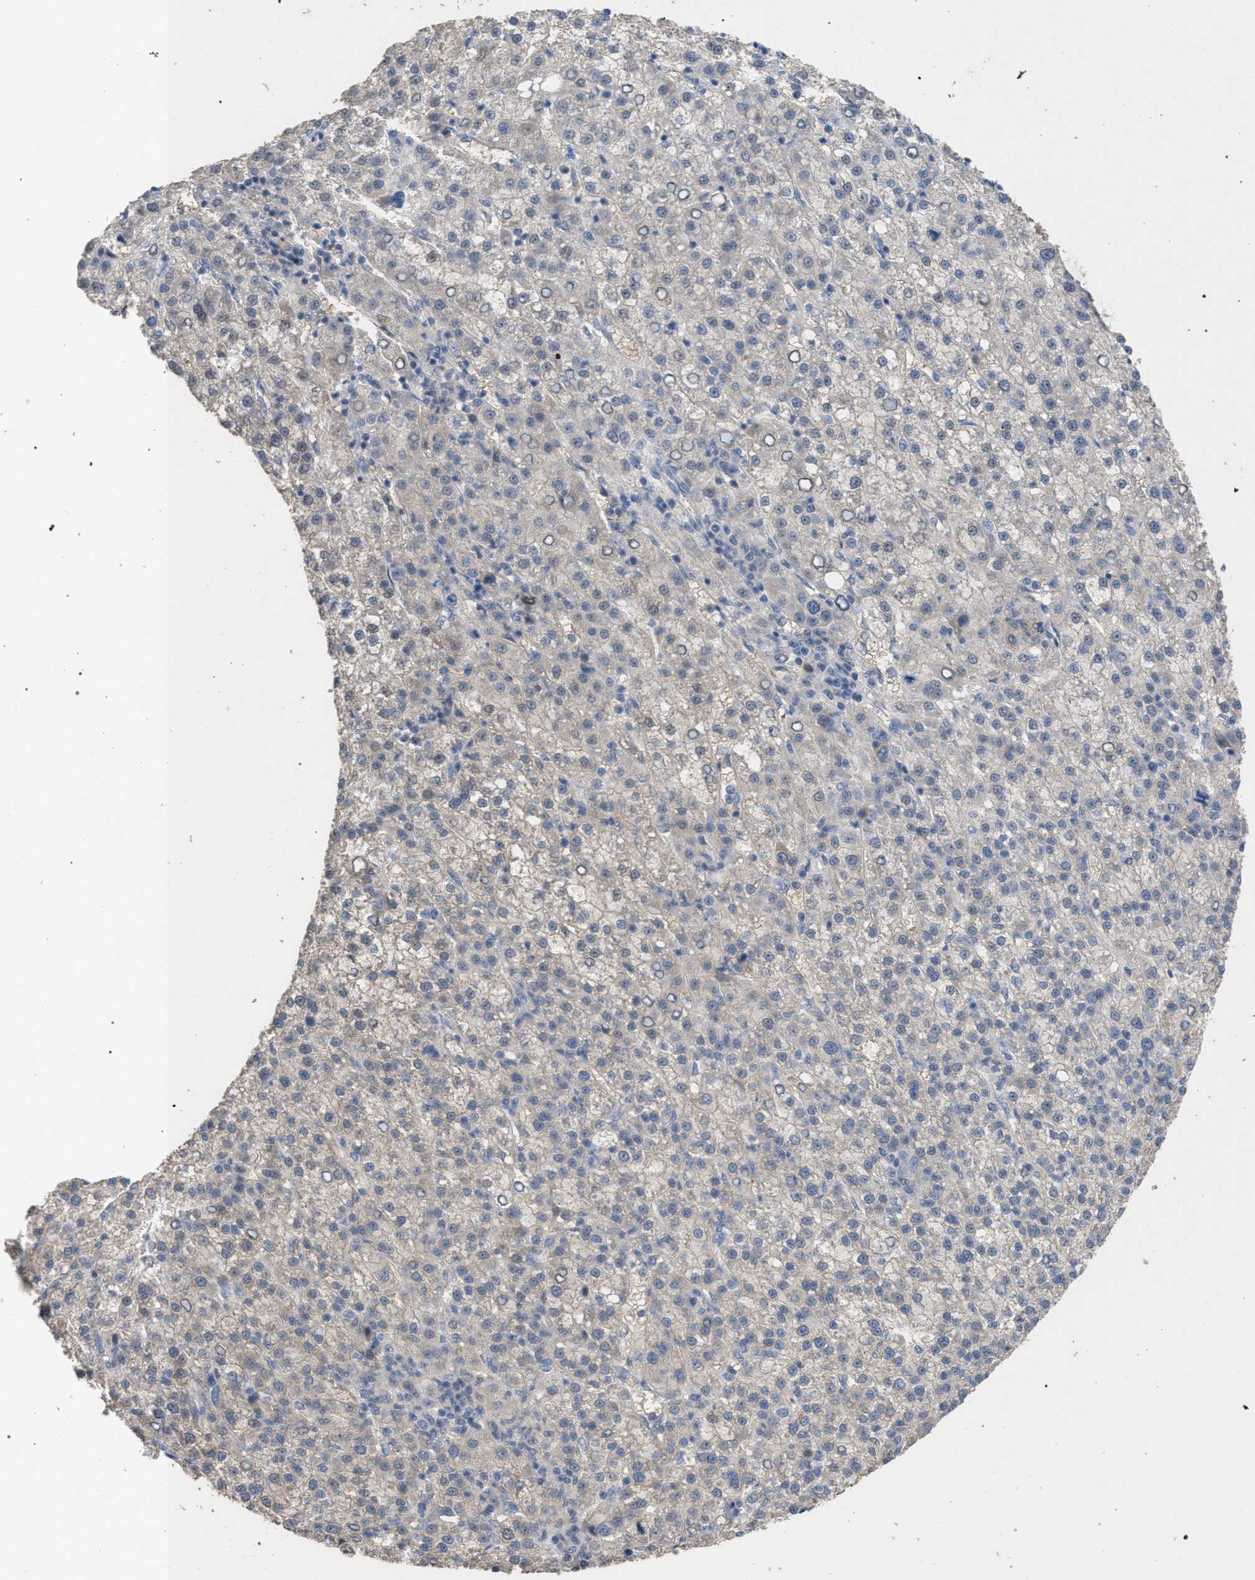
{"staining": {"intensity": "negative", "quantity": "none", "location": "none"}, "tissue": "liver cancer", "cell_type": "Tumor cells", "image_type": "cancer", "snomed": [{"axis": "morphology", "description": "Carcinoma, Hepatocellular, NOS"}, {"axis": "topography", "description": "Liver"}], "caption": "The photomicrograph reveals no staining of tumor cells in liver cancer (hepatocellular carcinoma).", "gene": "TECPR1", "patient": {"sex": "female", "age": 58}}